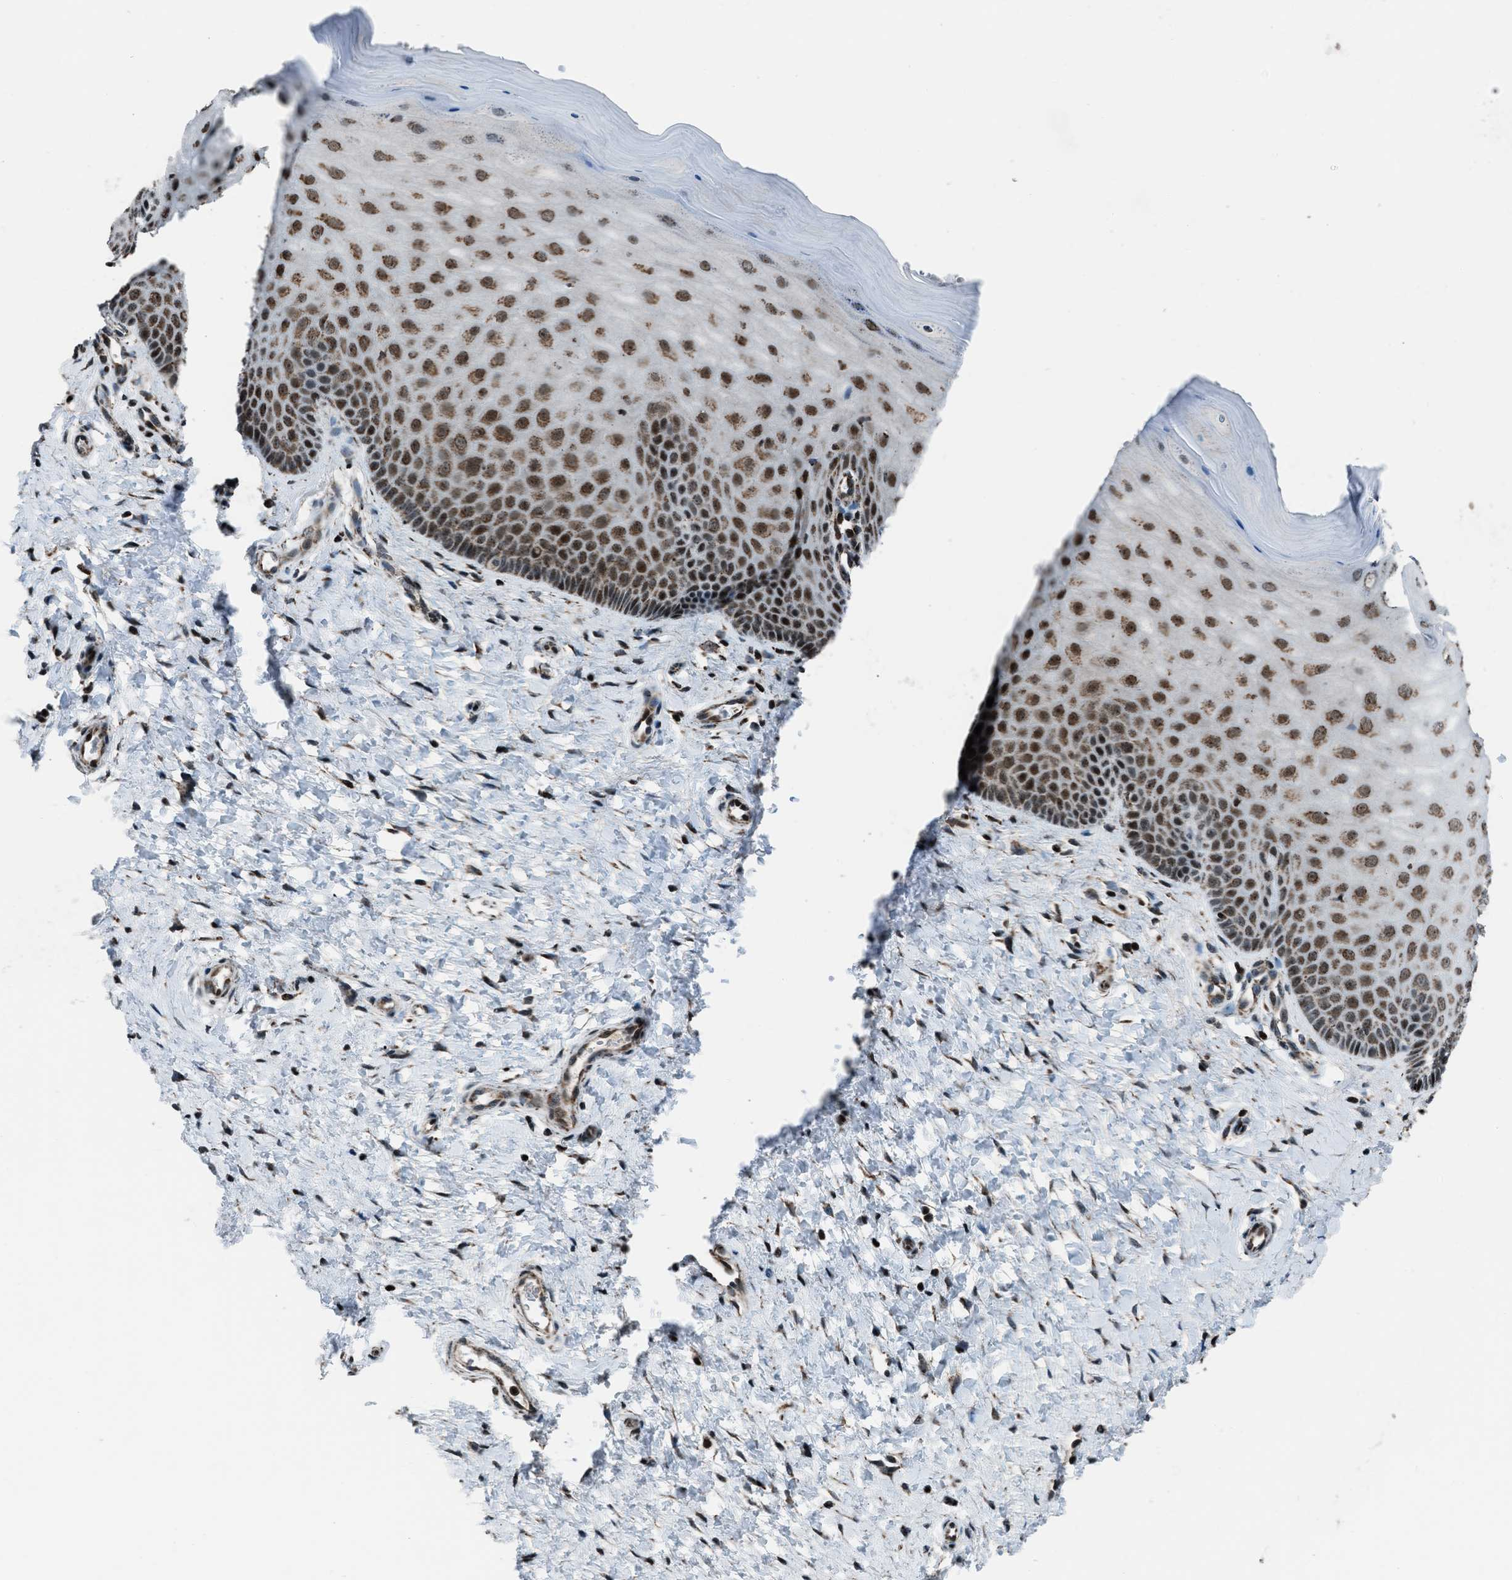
{"staining": {"intensity": "moderate", "quantity": ">75%", "location": "cytoplasmic/membranous,nuclear"}, "tissue": "cervix", "cell_type": "Glandular cells", "image_type": "normal", "snomed": [{"axis": "morphology", "description": "Normal tissue, NOS"}, {"axis": "topography", "description": "Cervix"}], "caption": "Immunohistochemical staining of unremarkable human cervix exhibits moderate cytoplasmic/membranous,nuclear protein positivity in approximately >75% of glandular cells.", "gene": "MORC3", "patient": {"sex": "female", "age": 55}}